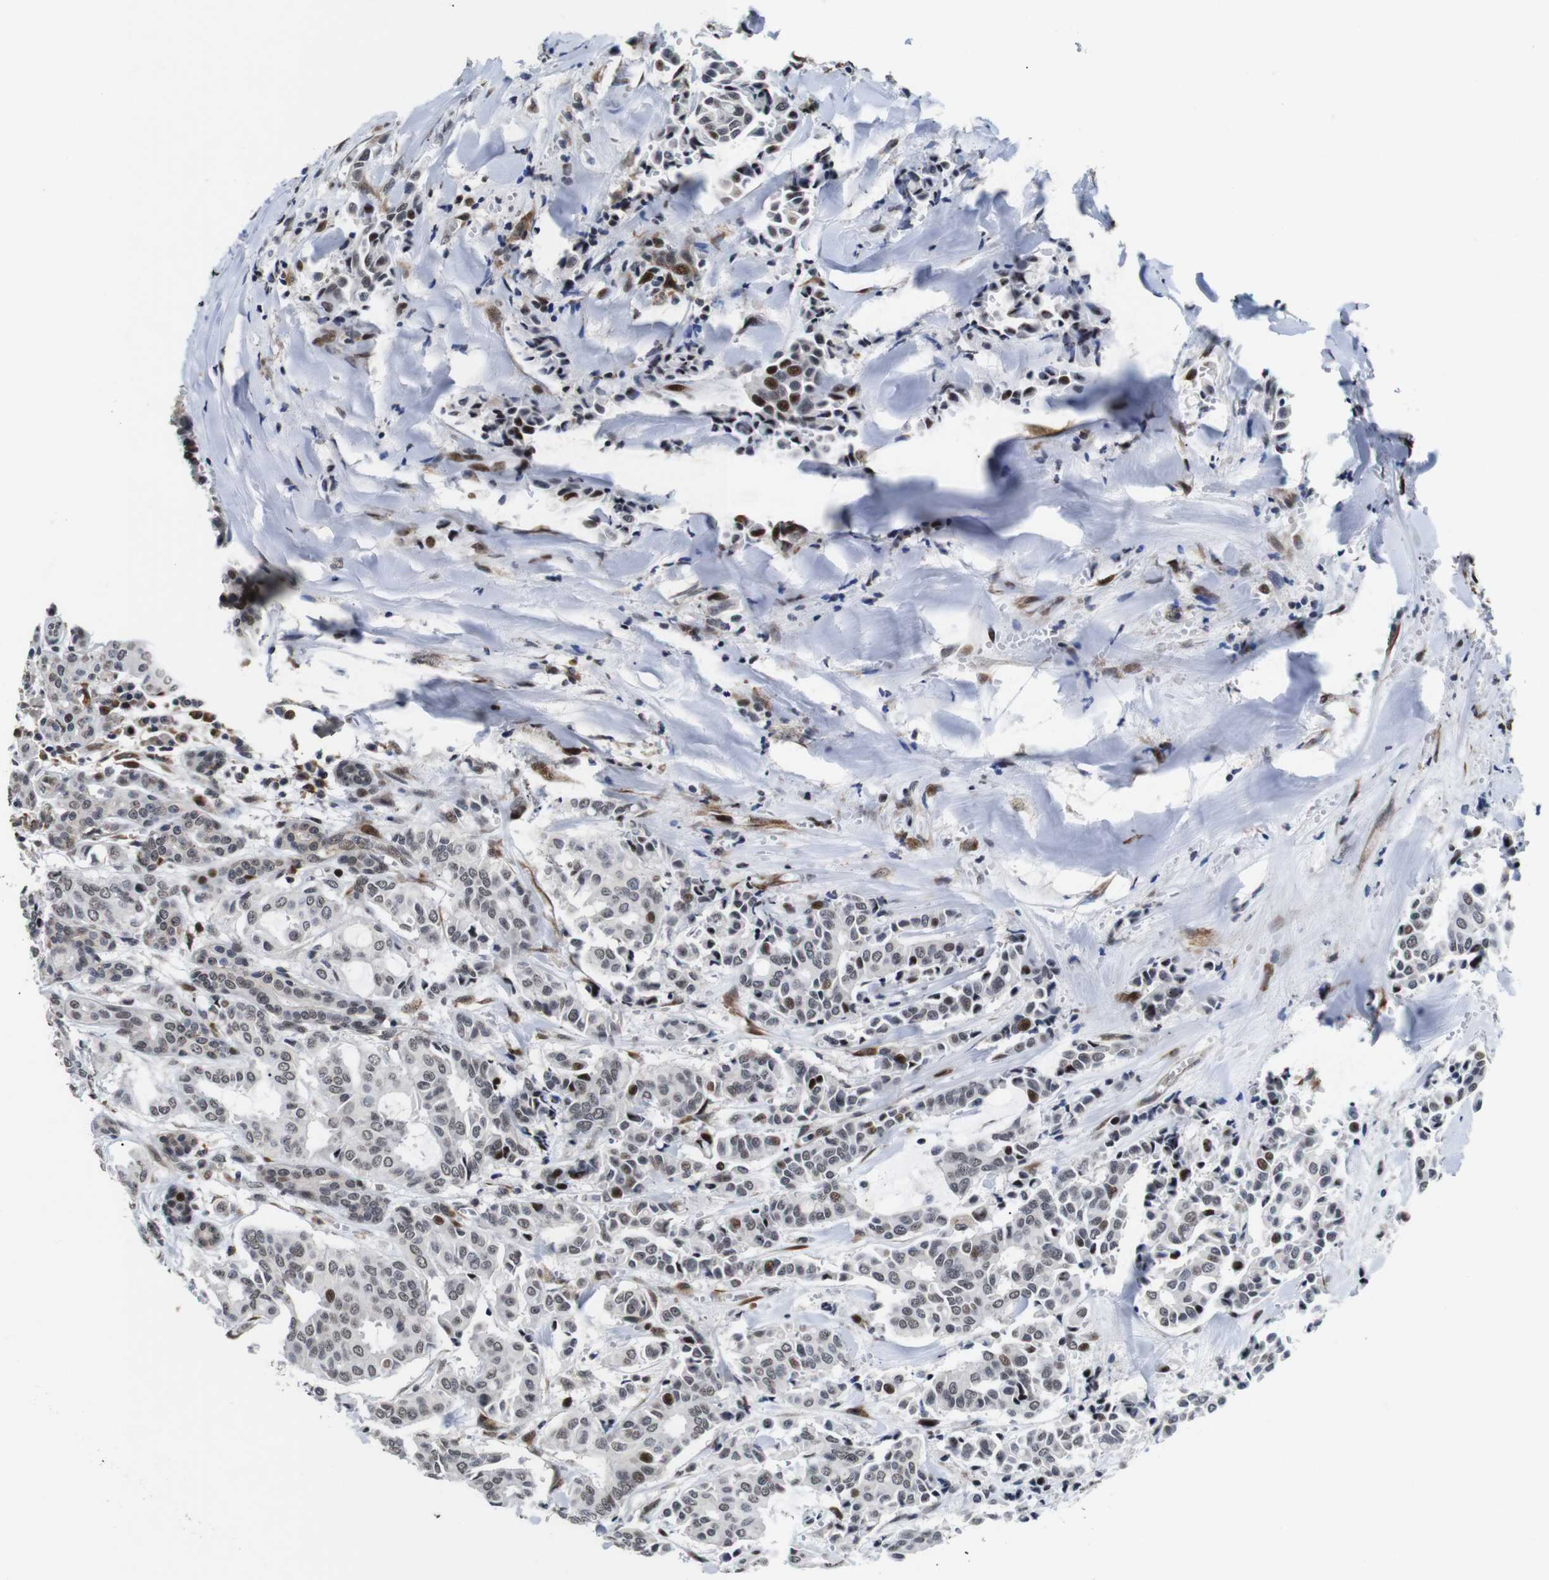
{"staining": {"intensity": "moderate", "quantity": "<25%", "location": "nuclear"}, "tissue": "head and neck cancer", "cell_type": "Tumor cells", "image_type": "cancer", "snomed": [{"axis": "morphology", "description": "Adenocarcinoma, NOS"}, {"axis": "topography", "description": "Salivary gland"}, {"axis": "topography", "description": "Head-Neck"}], "caption": "A photomicrograph showing moderate nuclear positivity in about <25% of tumor cells in adenocarcinoma (head and neck), as visualized by brown immunohistochemical staining.", "gene": "EIF4G1", "patient": {"sex": "female", "age": 59}}